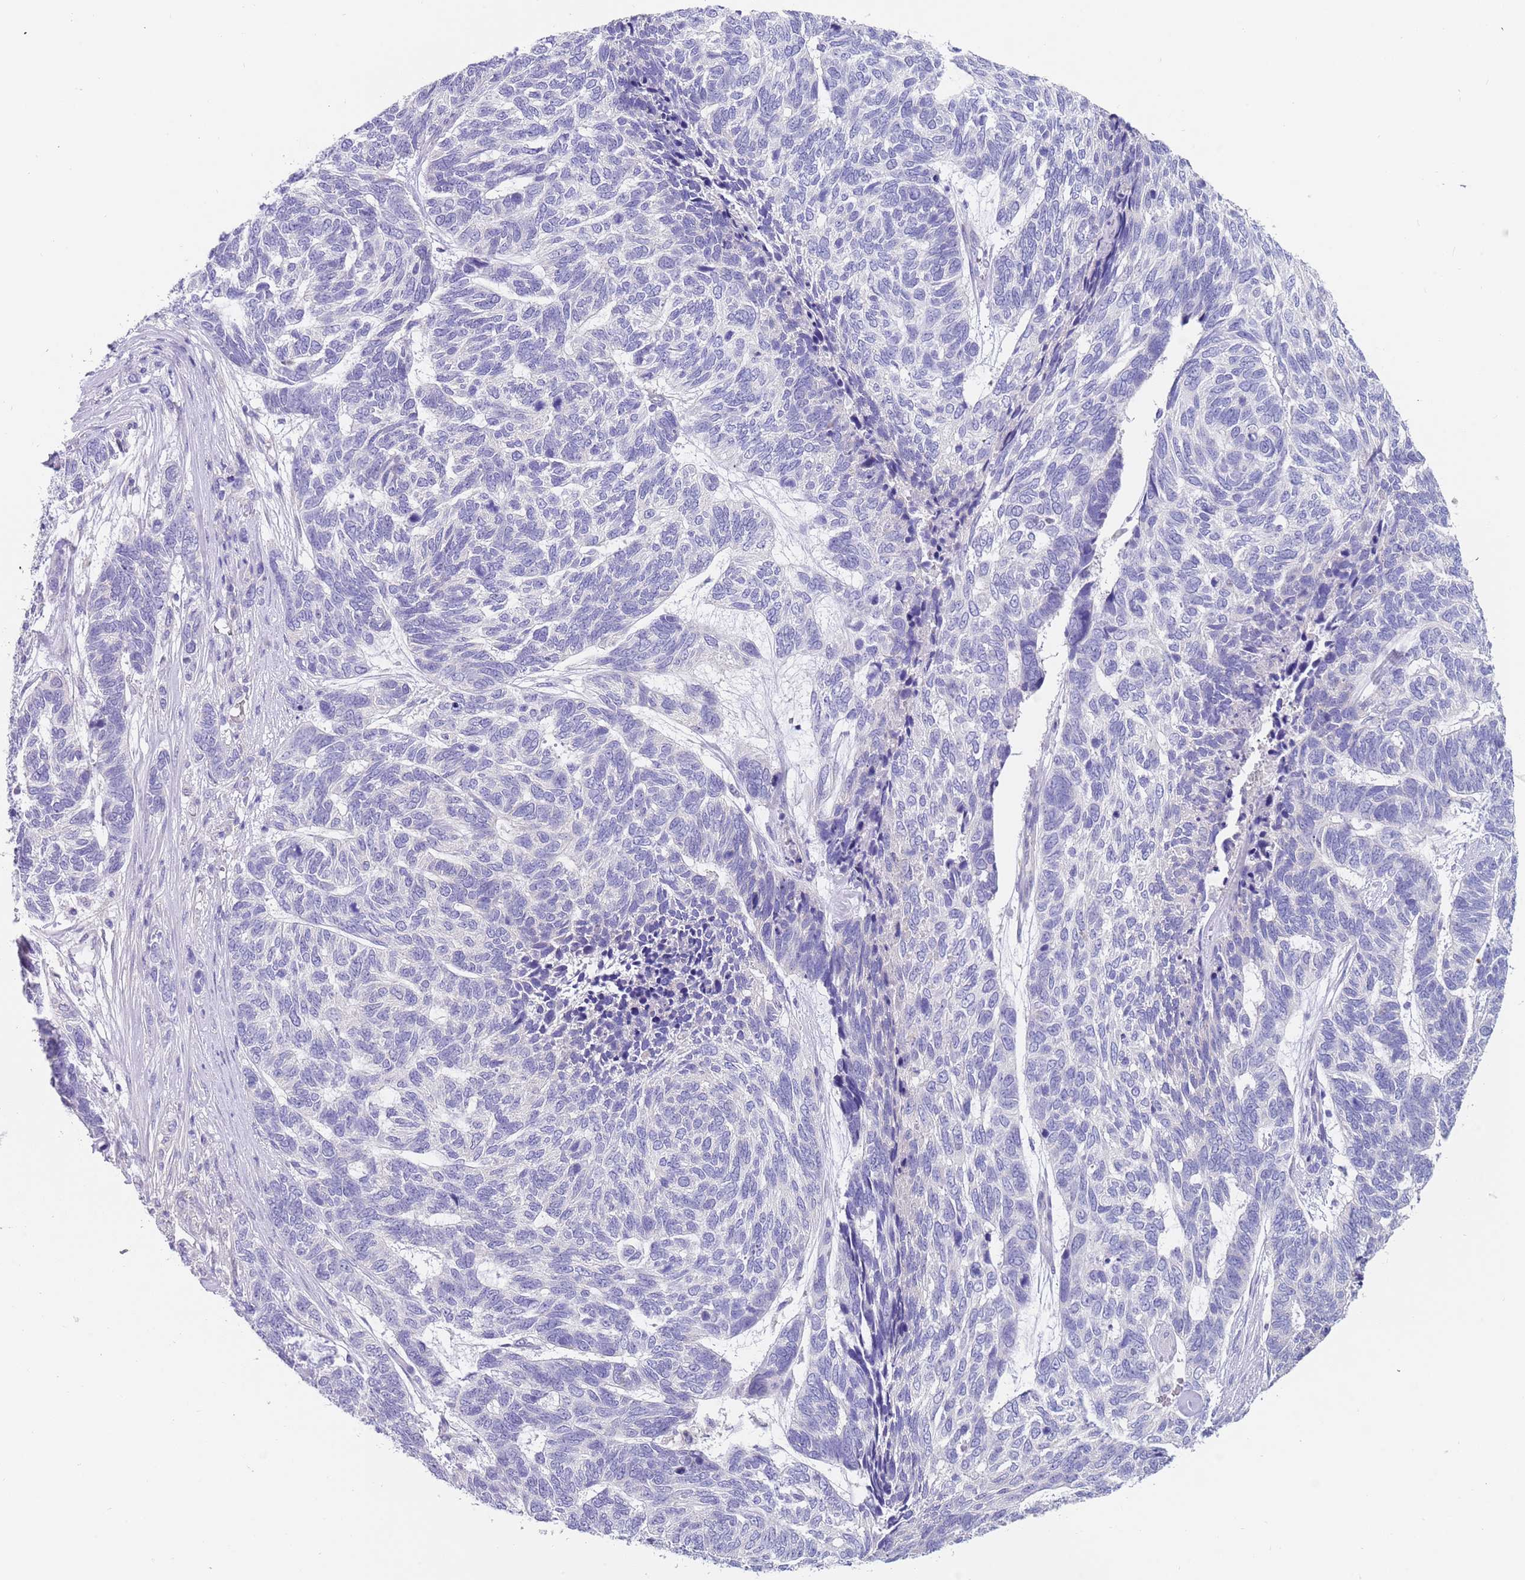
{"staining": {"intensity": "negative", "quantity": "none", "location": "none"}, "tissue": "skin cancer", "cell_type": "Tumor cells", "image_type": "cancer", "snomed": [{"axis": "morphology", "description": "Basal cell carcinoma"}, {"axis": "topography", "description": "Skin"}], "caption": "Skin cancer (basal cell carcinoma) was stained to show a protein in brown. There is no significant expression in tumor cells.", "gene": "TYW1", "patient": {"sex": "female", "age": 65}}